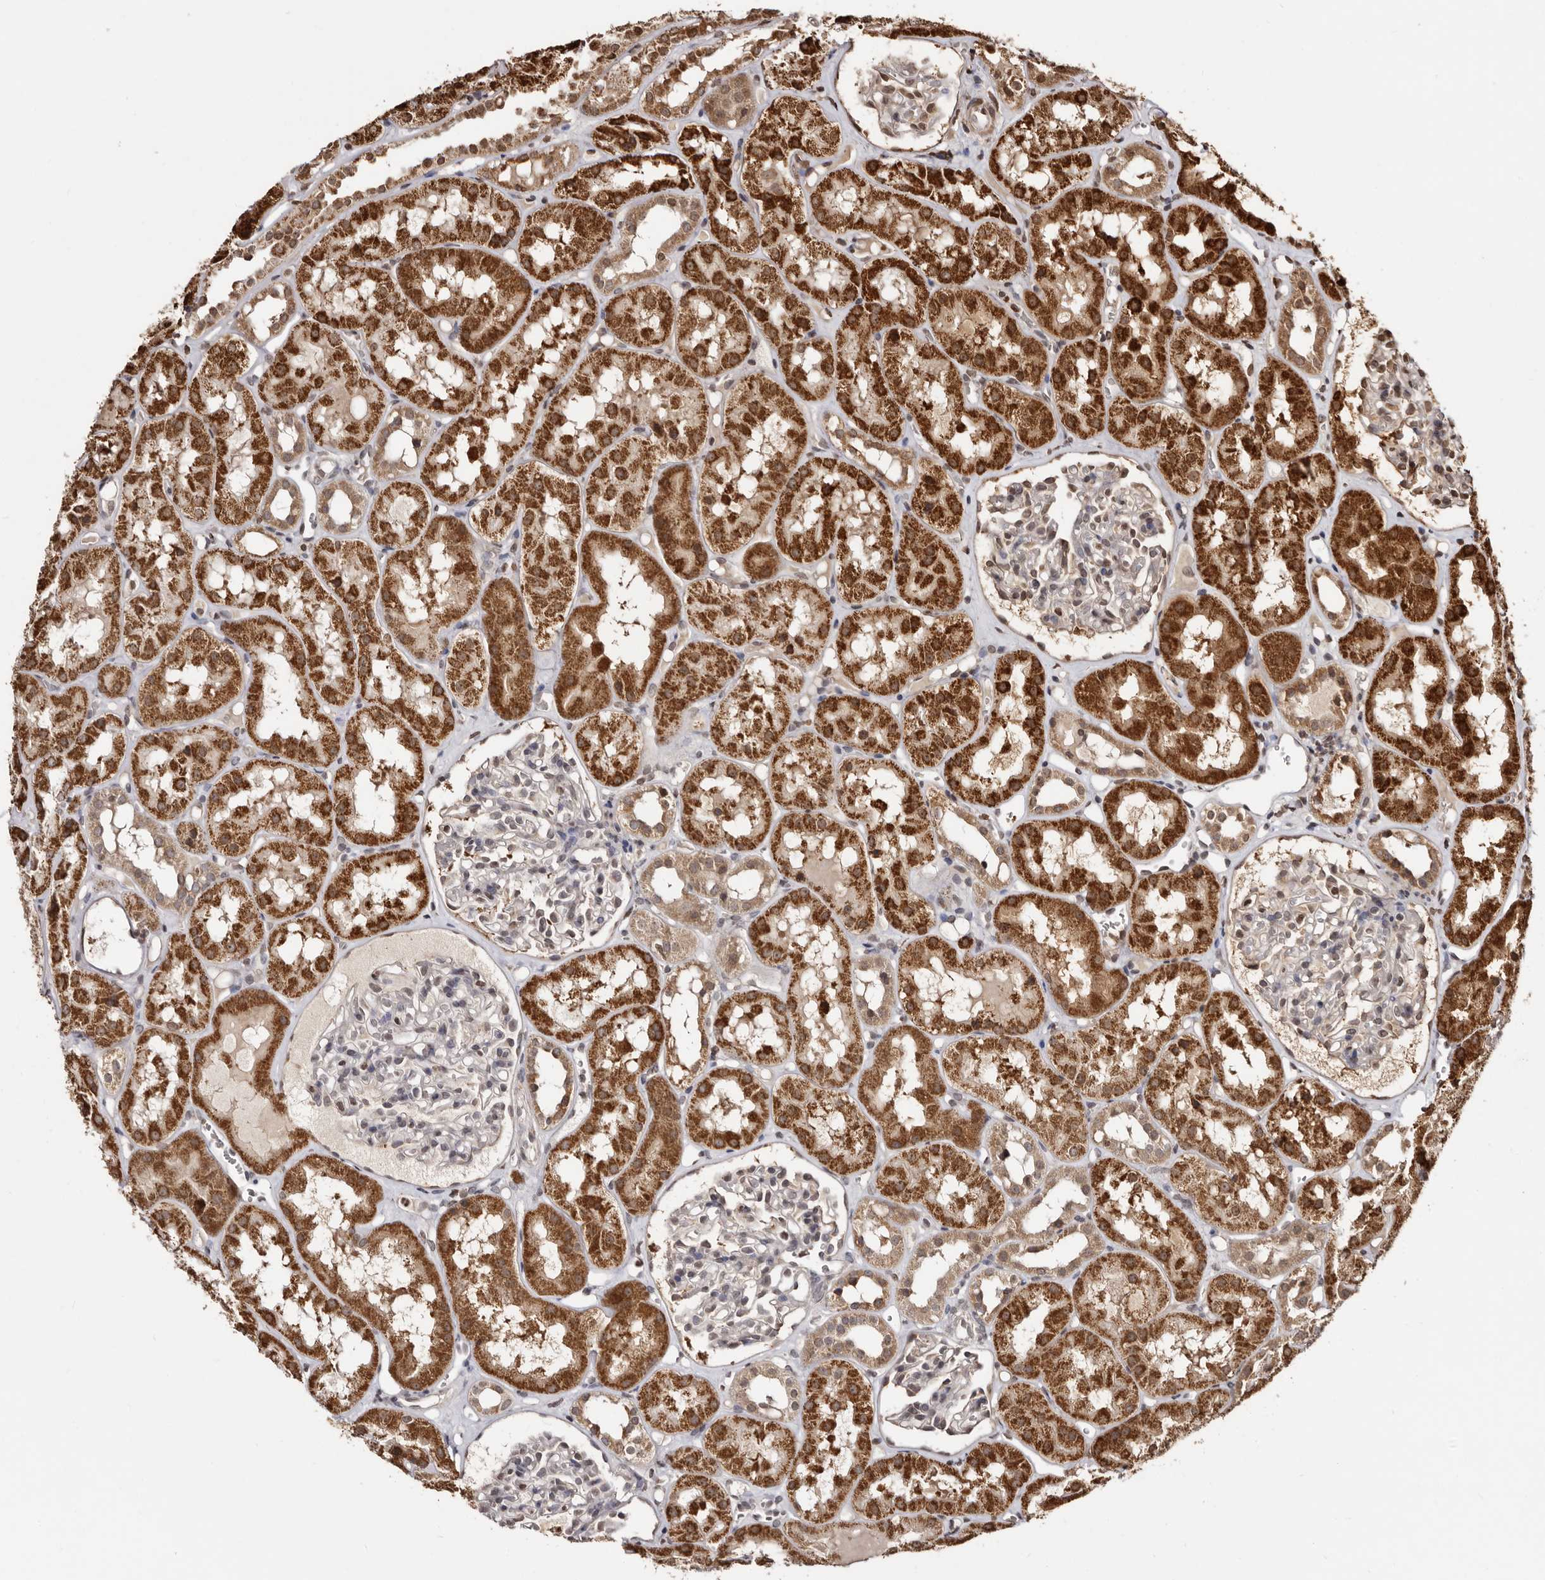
{"staining": {"intensity": "weak", "quantity": "<25%", "location": "cytoplasmic/membranous,nuclear"}, "tissue": "kidney", "cell_type": "Cells in glomeruli", "image_type": "normal", "snomed": [{"axis": "morphology", "description": "Normal tissue, NOS"}, {"axis": "topography", "description": "Kidney"}], "caption": "The image reveals no significant positivity in cells in glomeruli of kidney.", "gene": "CCDC190", "patient": {"sex": "male", "age": 16}}